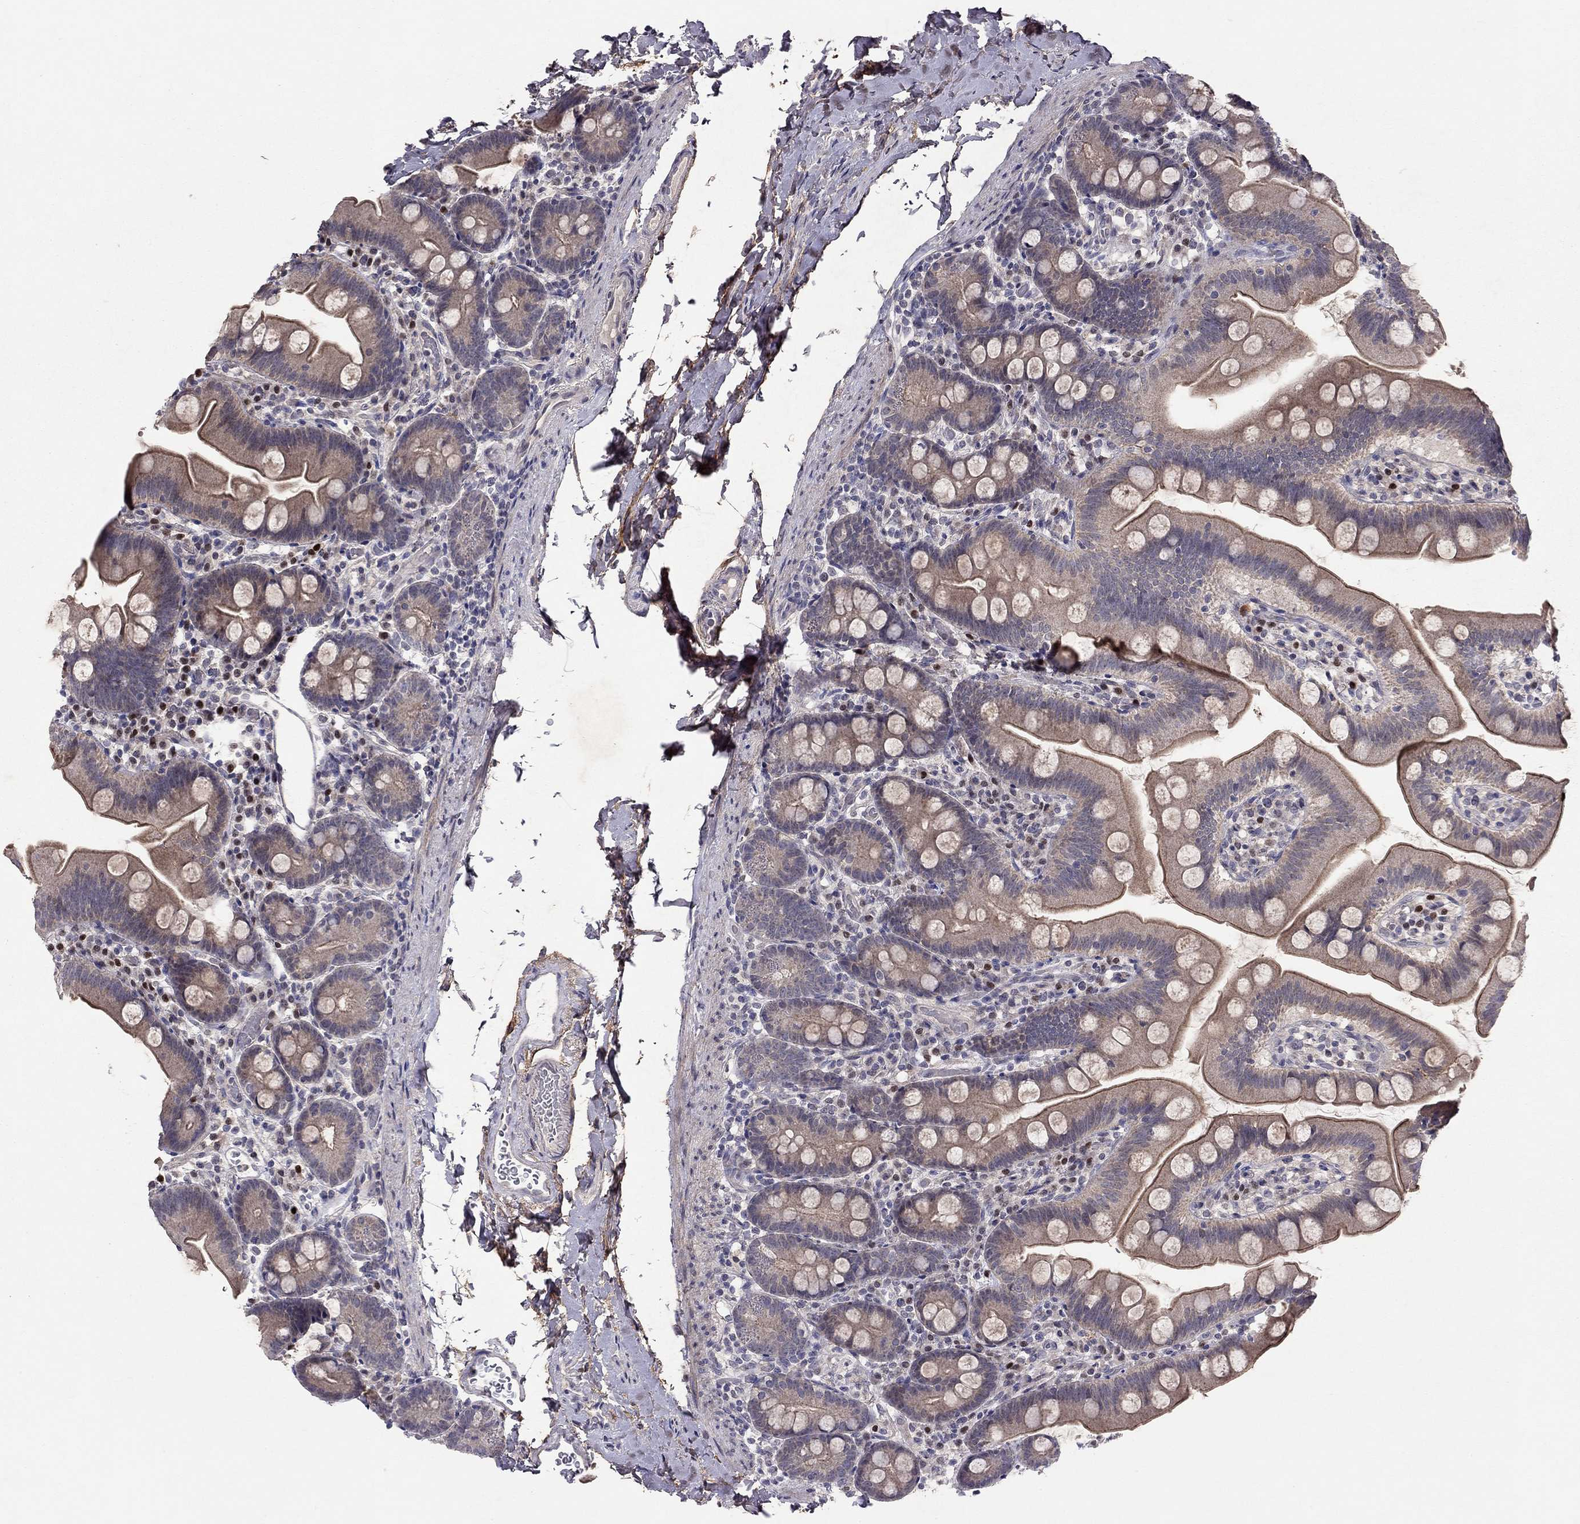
{"staining": {"intensity": "moderate", "quantity": ">75%", "location": "cytoplasmic/membranous"}, "tissue": "small intestine", "cell_type": "Glandular cells", "image_type": "normal", "snomed": [{"axis": "morphology", "description": "Normal tissue, NOS"}, {"axis": "topography", "description": "Small intestine"}], "caption": "The immunohistochemical stain shows moderate cytoplasmic/membranous positivity in glandular cells of benign small intestine. (DAB (3,3'-diaminobenzidine) IHC, brown staining for protein, blue staining for nuclei).", "gene": "ESR2", "patient": {"sex": "female", "age": 68}}